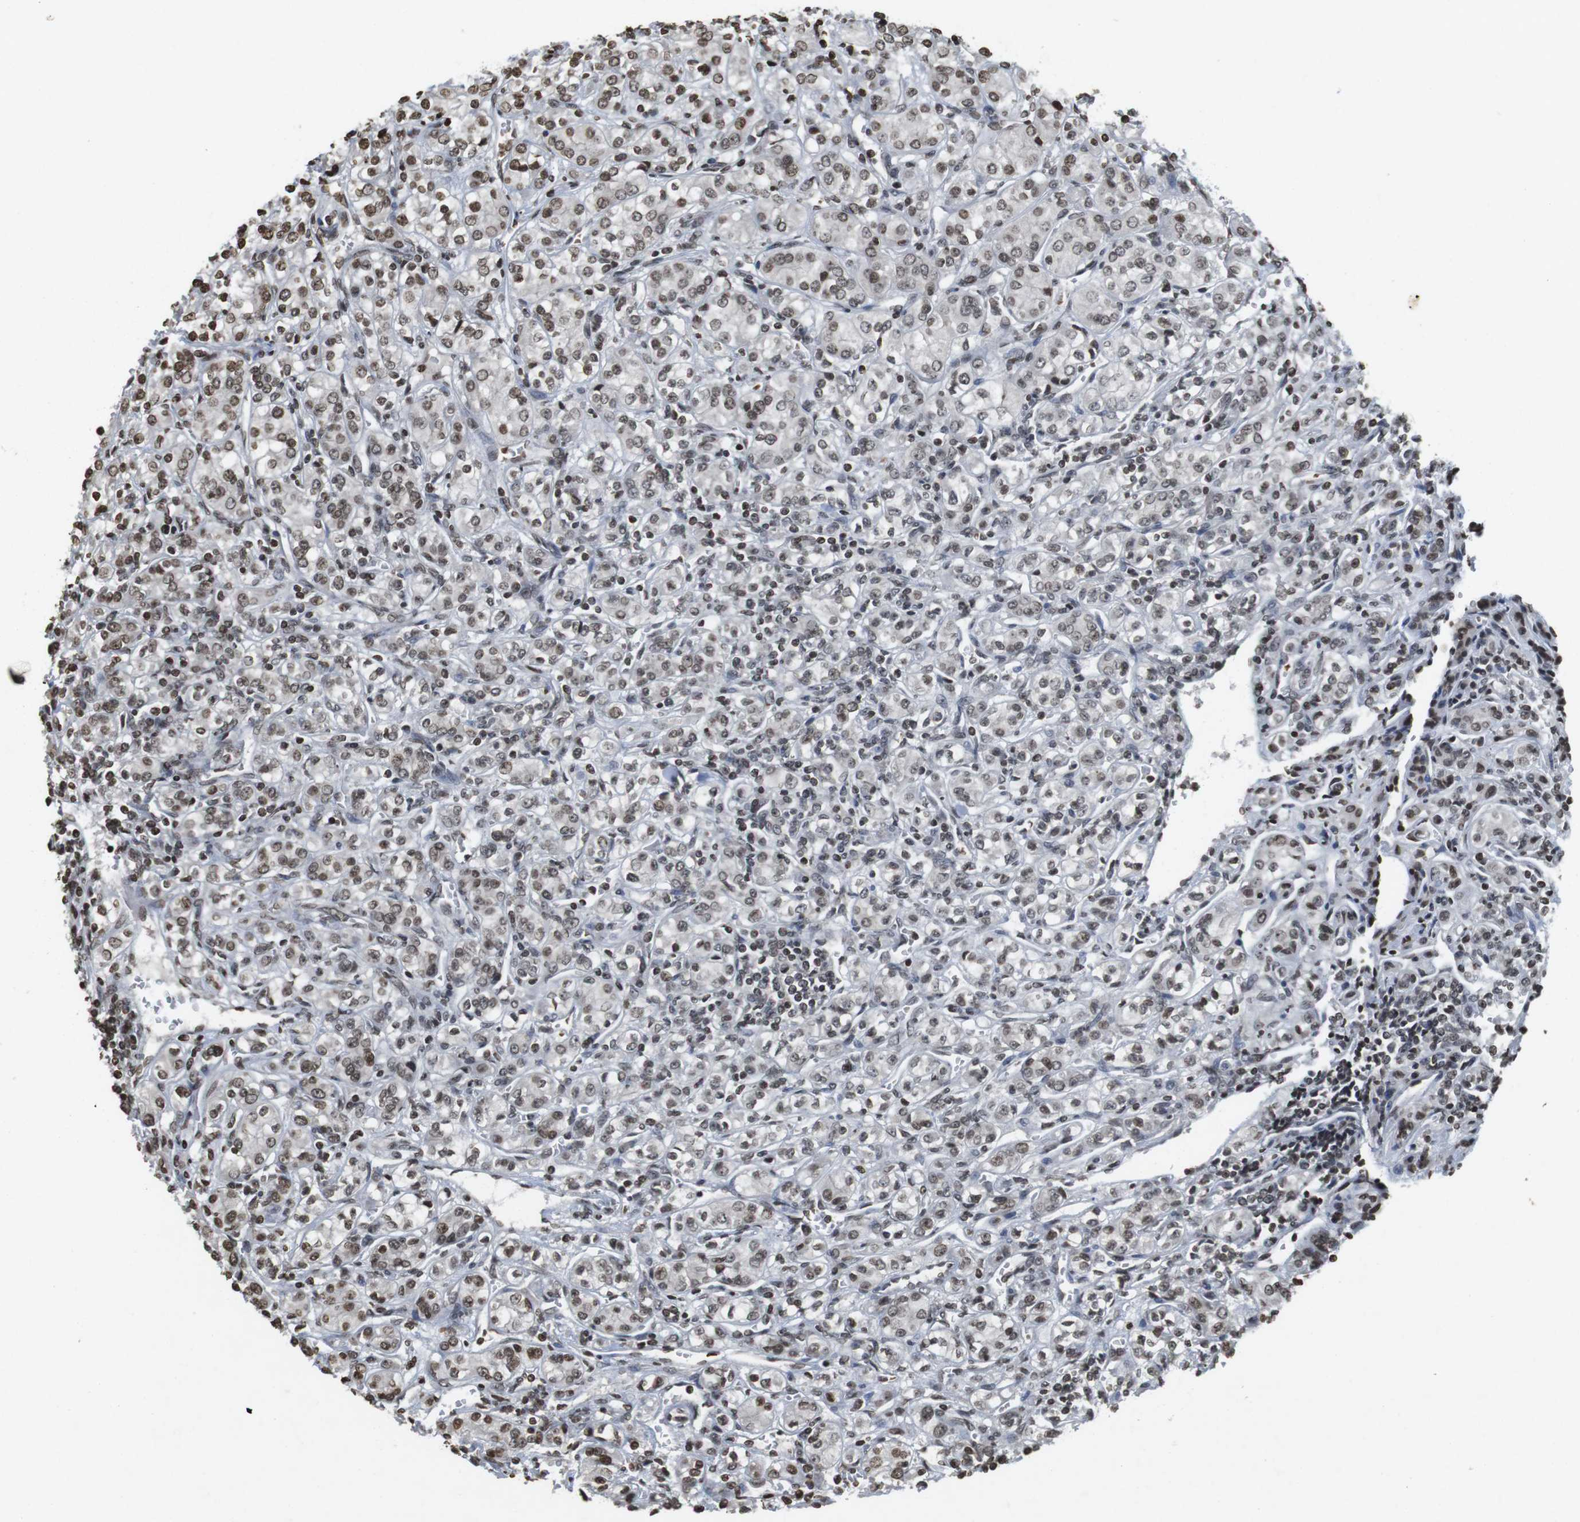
{"staining": {"intensity": "moderate", "quantity": ">75%", "location": "nuclear"}, "tissue": "renal cancer", "cell_type": "Tumor cells", "image_type": "cancer", "snomed": [{"axis": "morphology", "description": "Adenocarcinoma, NOS"}, {"axis": "topography", "description": "Kidney"}], "caption": "Tumor cells reveal medium levels of moderate nuclear positivity in about >75% of cells in human adenocarcinoma (renal). Nuclei are stained in blue.", "gene": "FOXA3", "patient": {"sex": "male", "age": 77}}